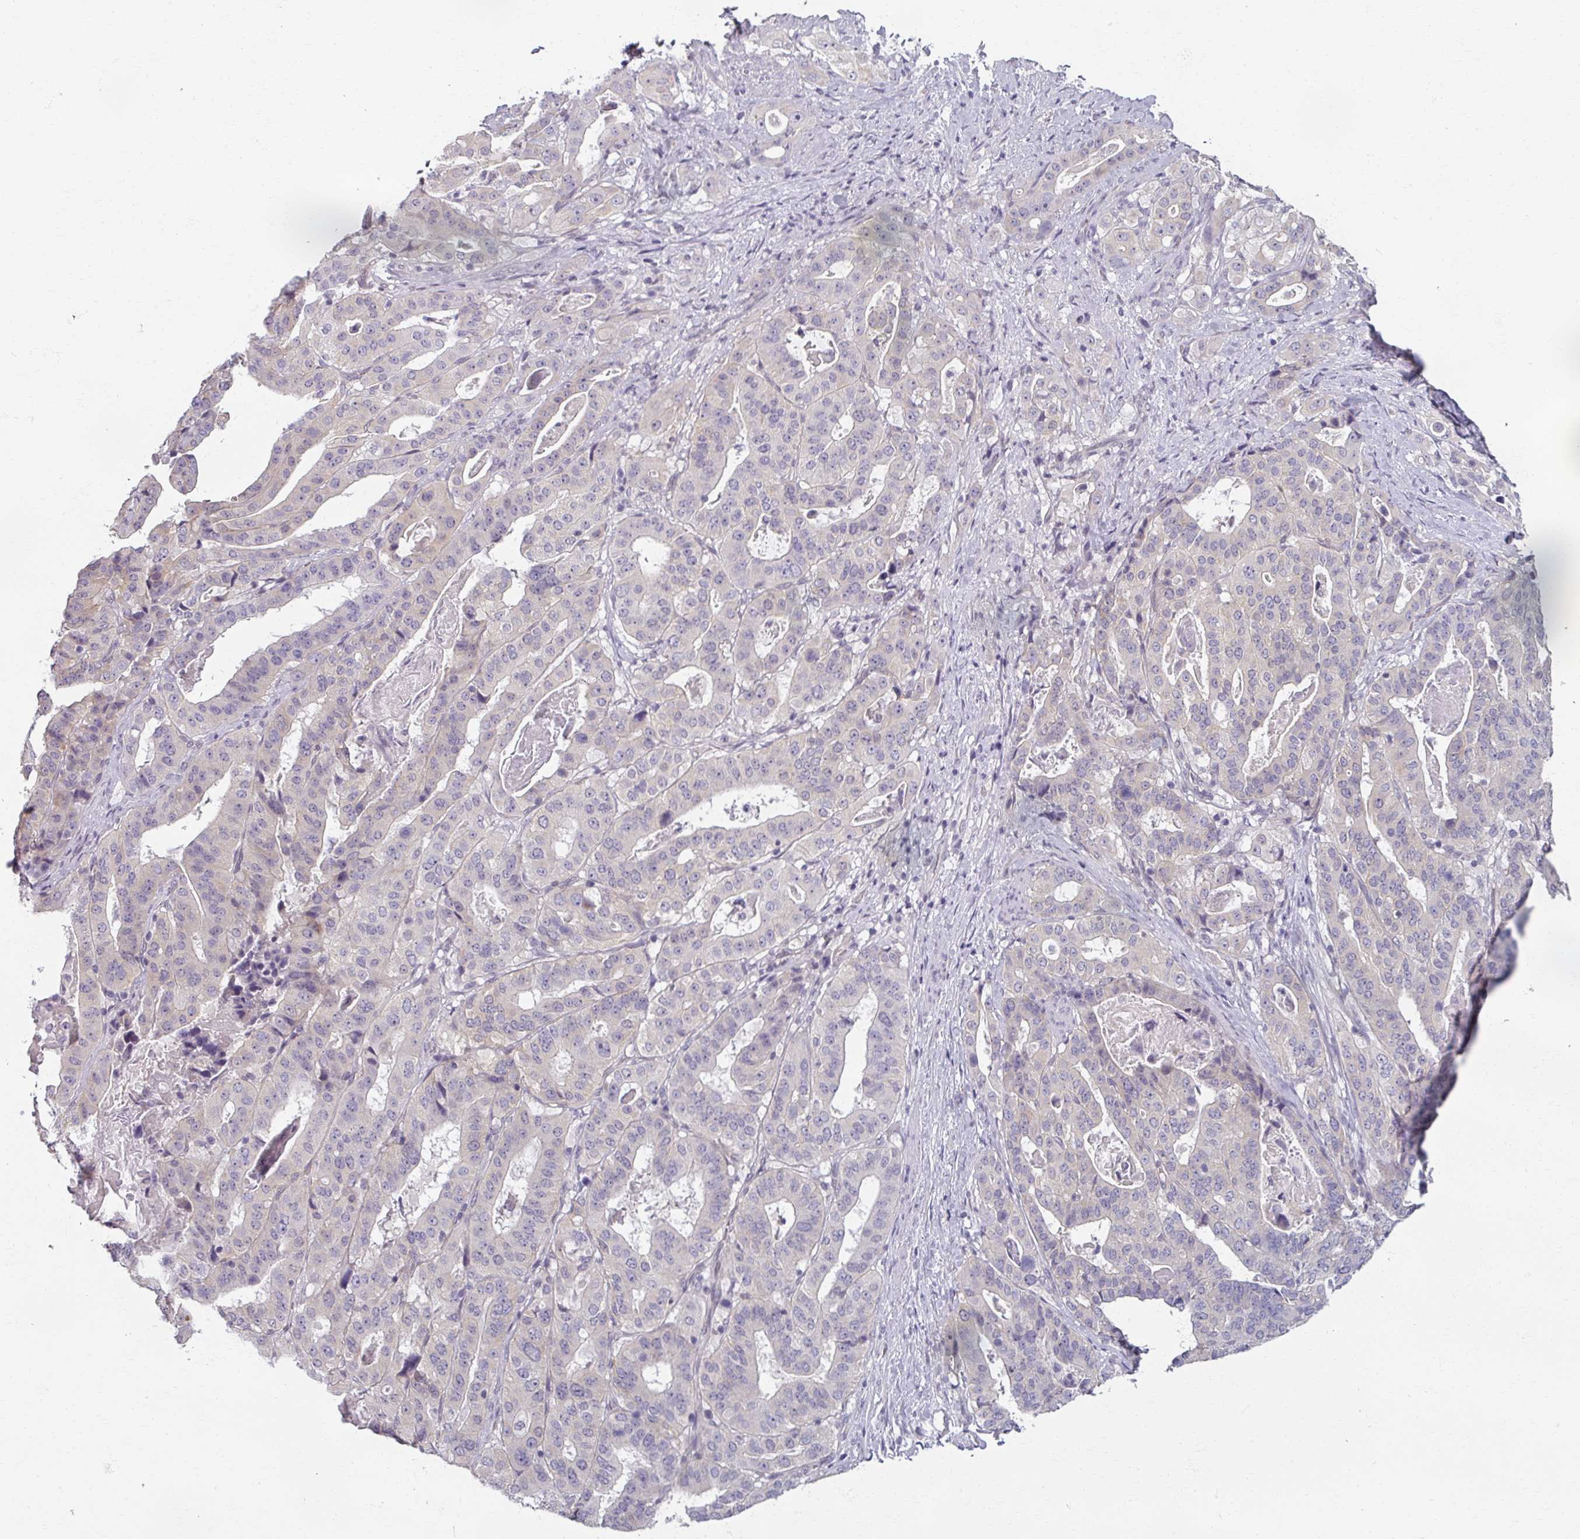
{"staining": {"intensity": "weak", "quantity": "<25%", "location": "cytoplasmic/membranous"}, "tissue": "stomach cancer", "cell_type": "Tumor cells", "image_type": "cancer", "snomed": [{"axis": "morphology", "description": "Adenocarcinoma, NOS"}, {"axis": "topography", "description": "Stomach"}], "caption": "This is a micrograph of immunohistochemistry staining of stomach adenocarcinoma, which shows no positivity in tumor cells.", "gene": "RIPOR3", "patient": {"sex": "male", "age": 48}}